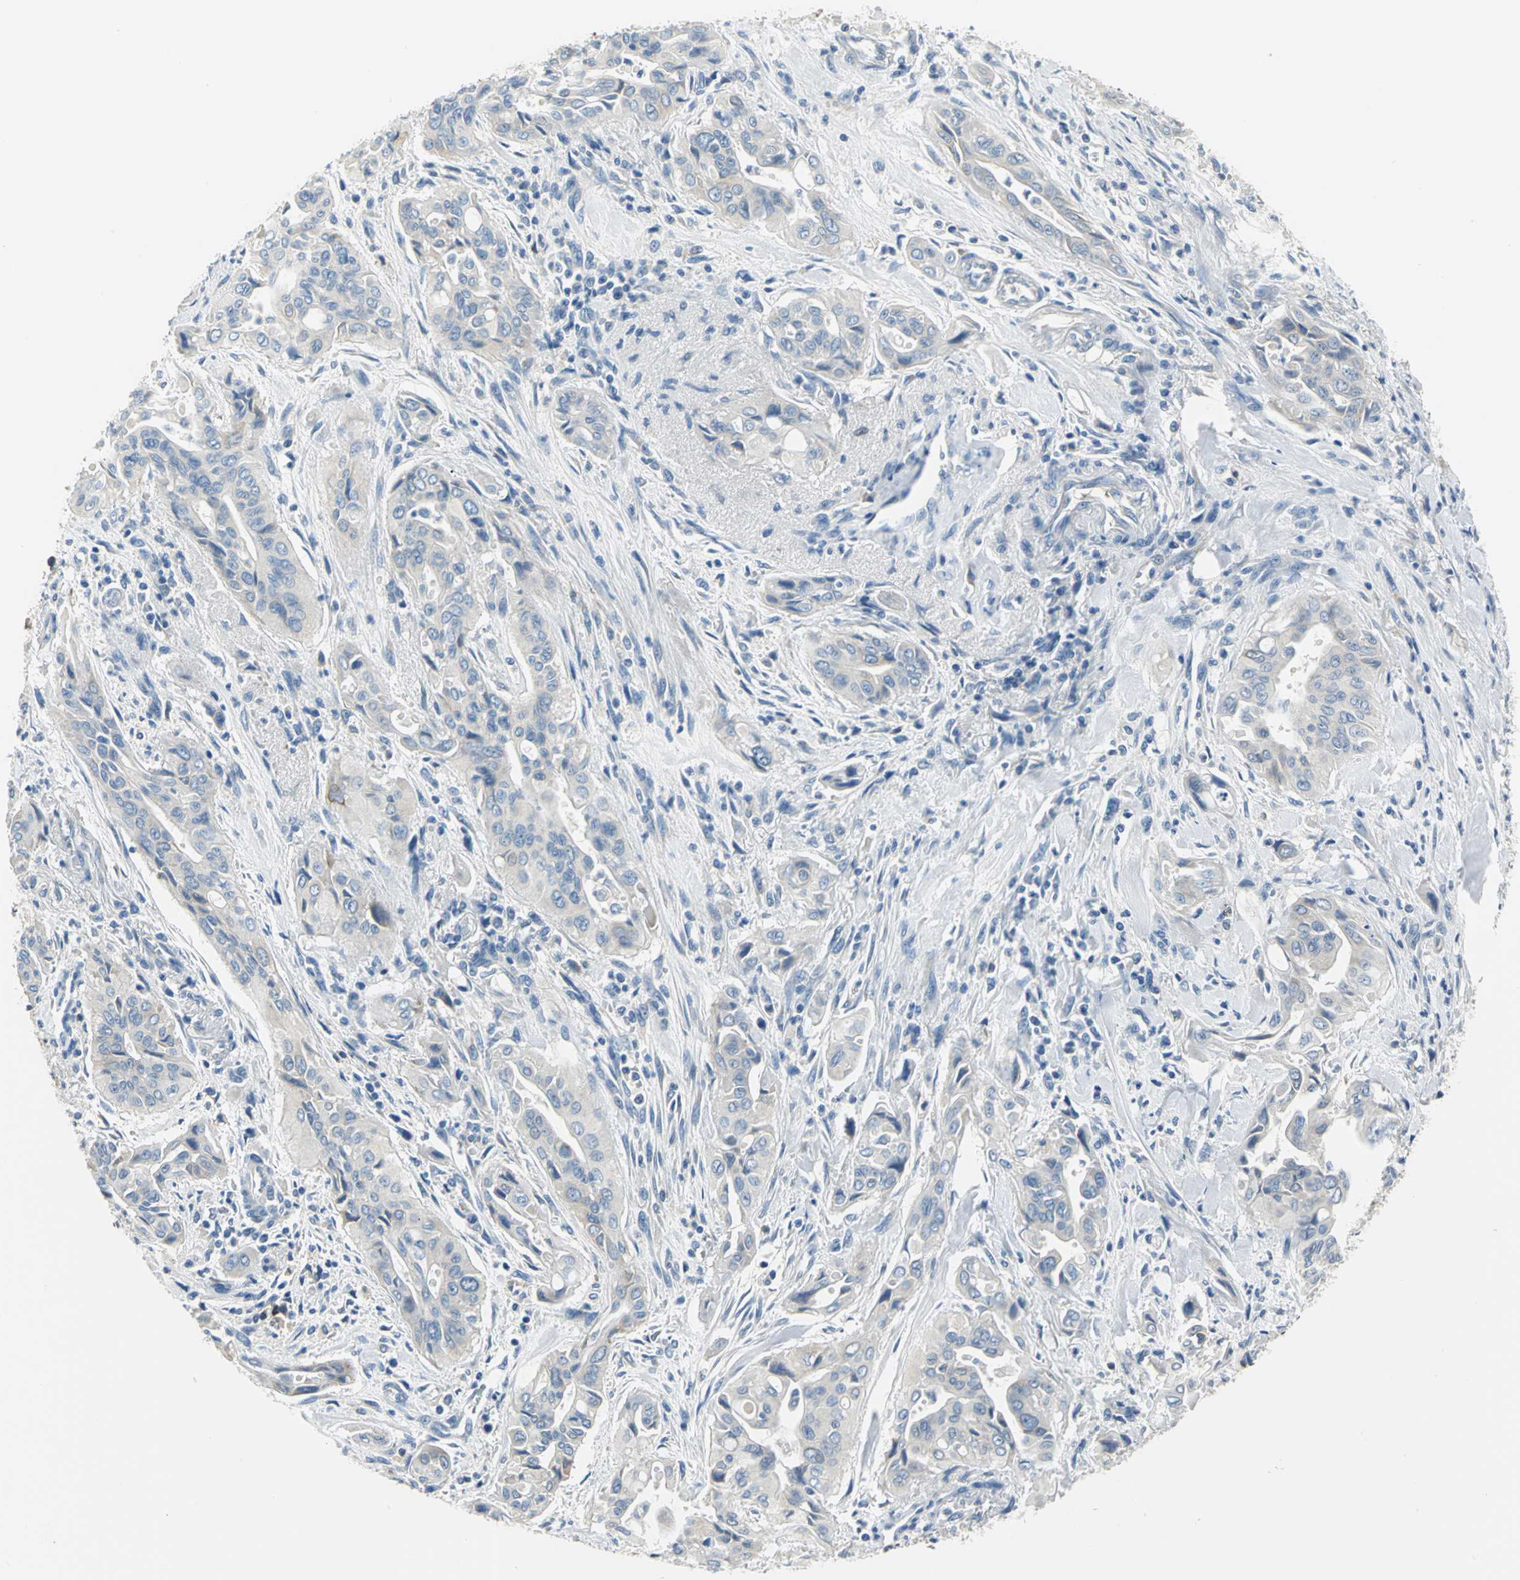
{"staining": {"intensity": "negative", "quantity": "none", "location": "none"}, "tissue": "pancreatic cancer", "cell_type": "Tumor cells", "image_type": "cancer", "snomed": [{"axis": "morphology", "description": "Adenocarcinoma, NOS"}, {"axis": "topography", "description": "Pancreas"}], "caption": "IHC micrograph of neoplastic tissue: human adenocarcinoma (pancreatic) stained with DAB shows no significant protein positivity in tumor cells.", "gene": "TRIM25", "patient": {"sex": "male", "age": 77}}